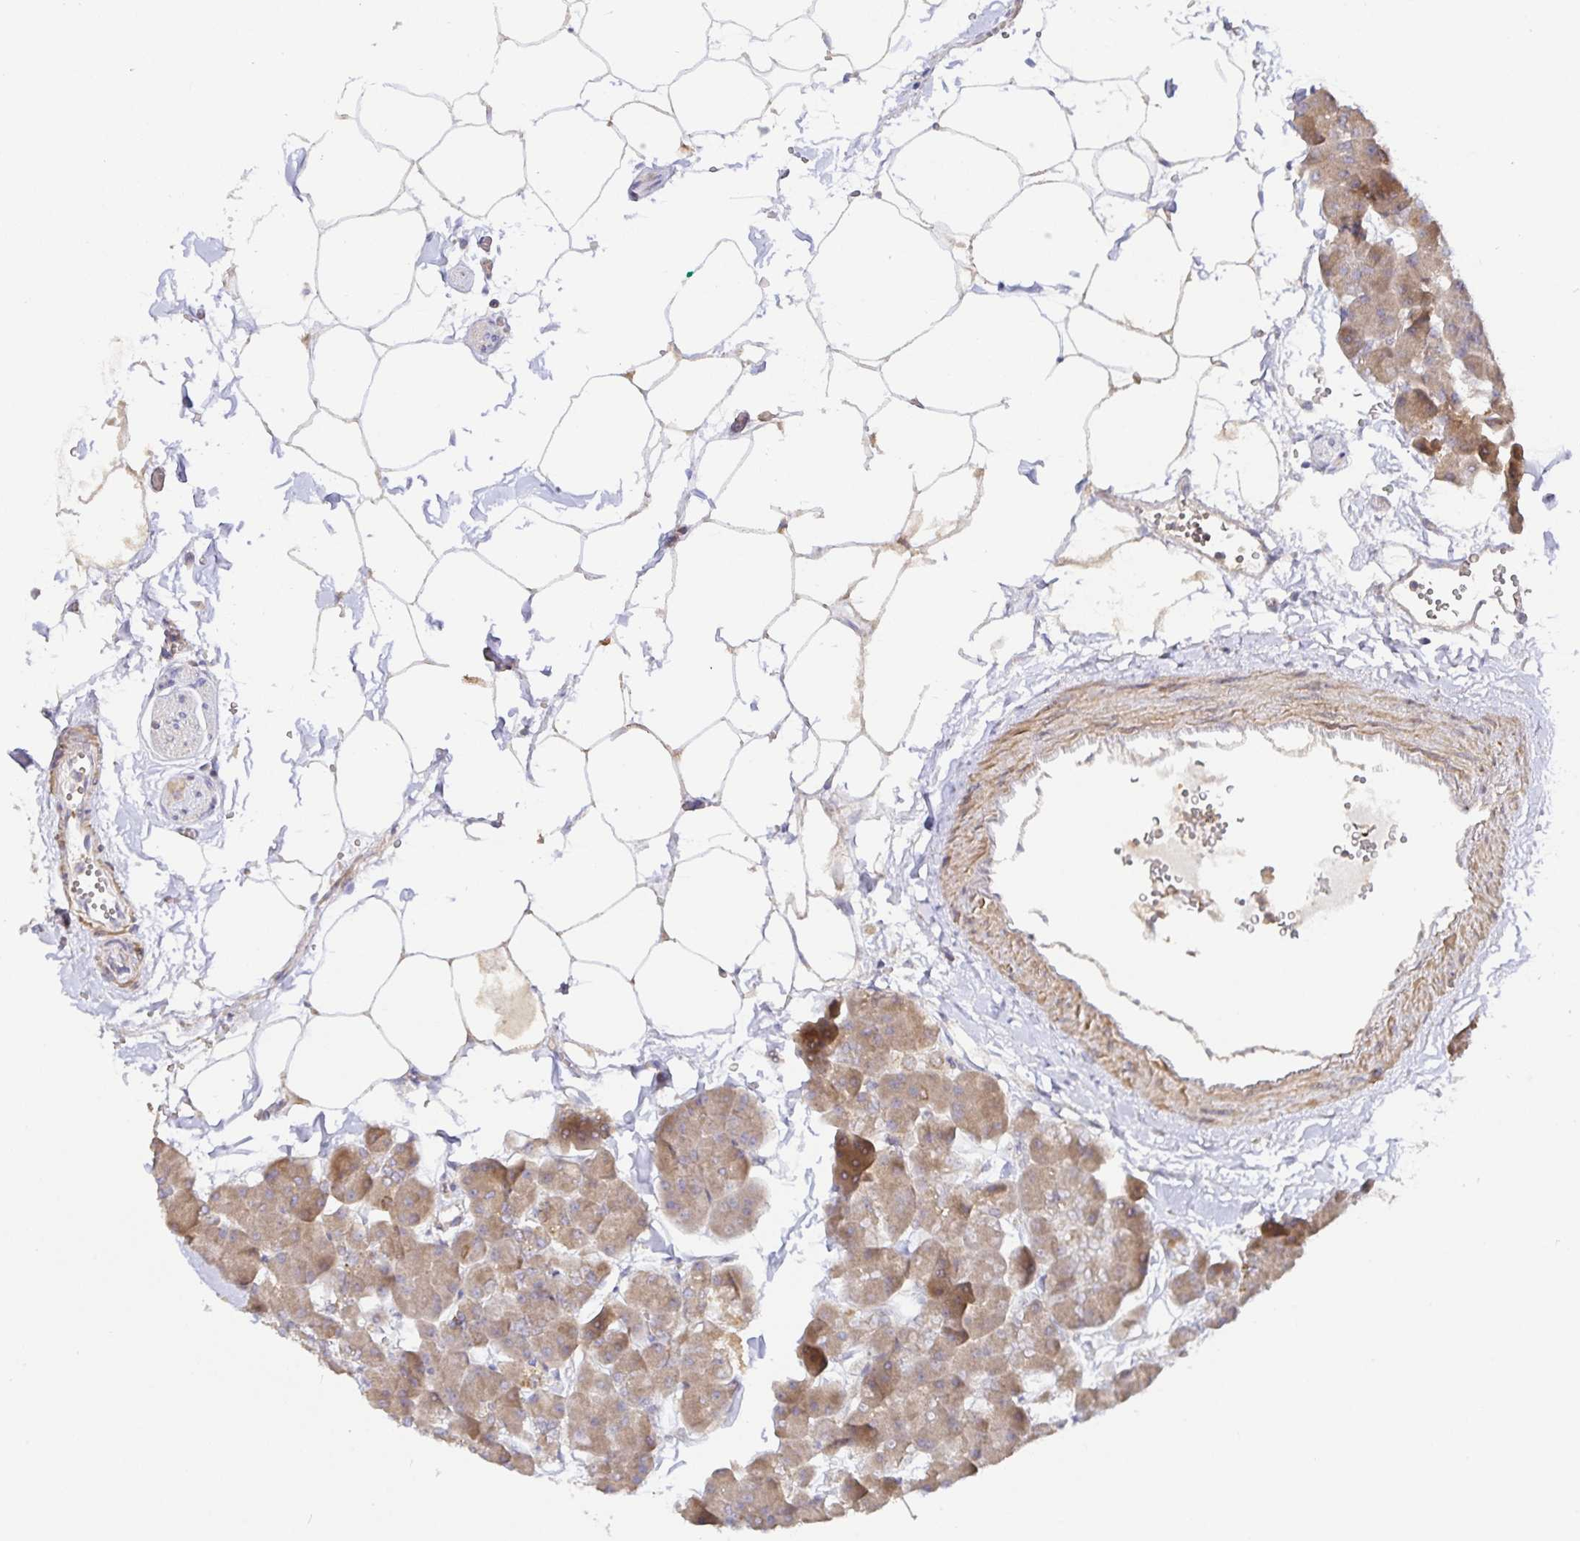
{"staining": {"intensity": "moderate", "quantity": ">75%", "location": "cytoplasmic/membranous"}, "tissue": "pancreas", "cell_type": "Exocrine glandular cells", "image_type": "normal", "snomed": [{"axis": "morphology", "description": "Normal tissue, NOS"}, {"axis": "topography", "description": "Pancreas"}], "caption": "High-magnification brightfield microscopy of benign pancreas stained with DAB (3,3'-diaminobenzidine) (brown) and counterstained with hematoxylin (blue). exocrine glandular cells exhibit moderate cytoplasmic/membranous positivity is identified in about>75% of cells.", "gene": "ZDHHC11B", "patient": {"sex": "male", "age": 35}}